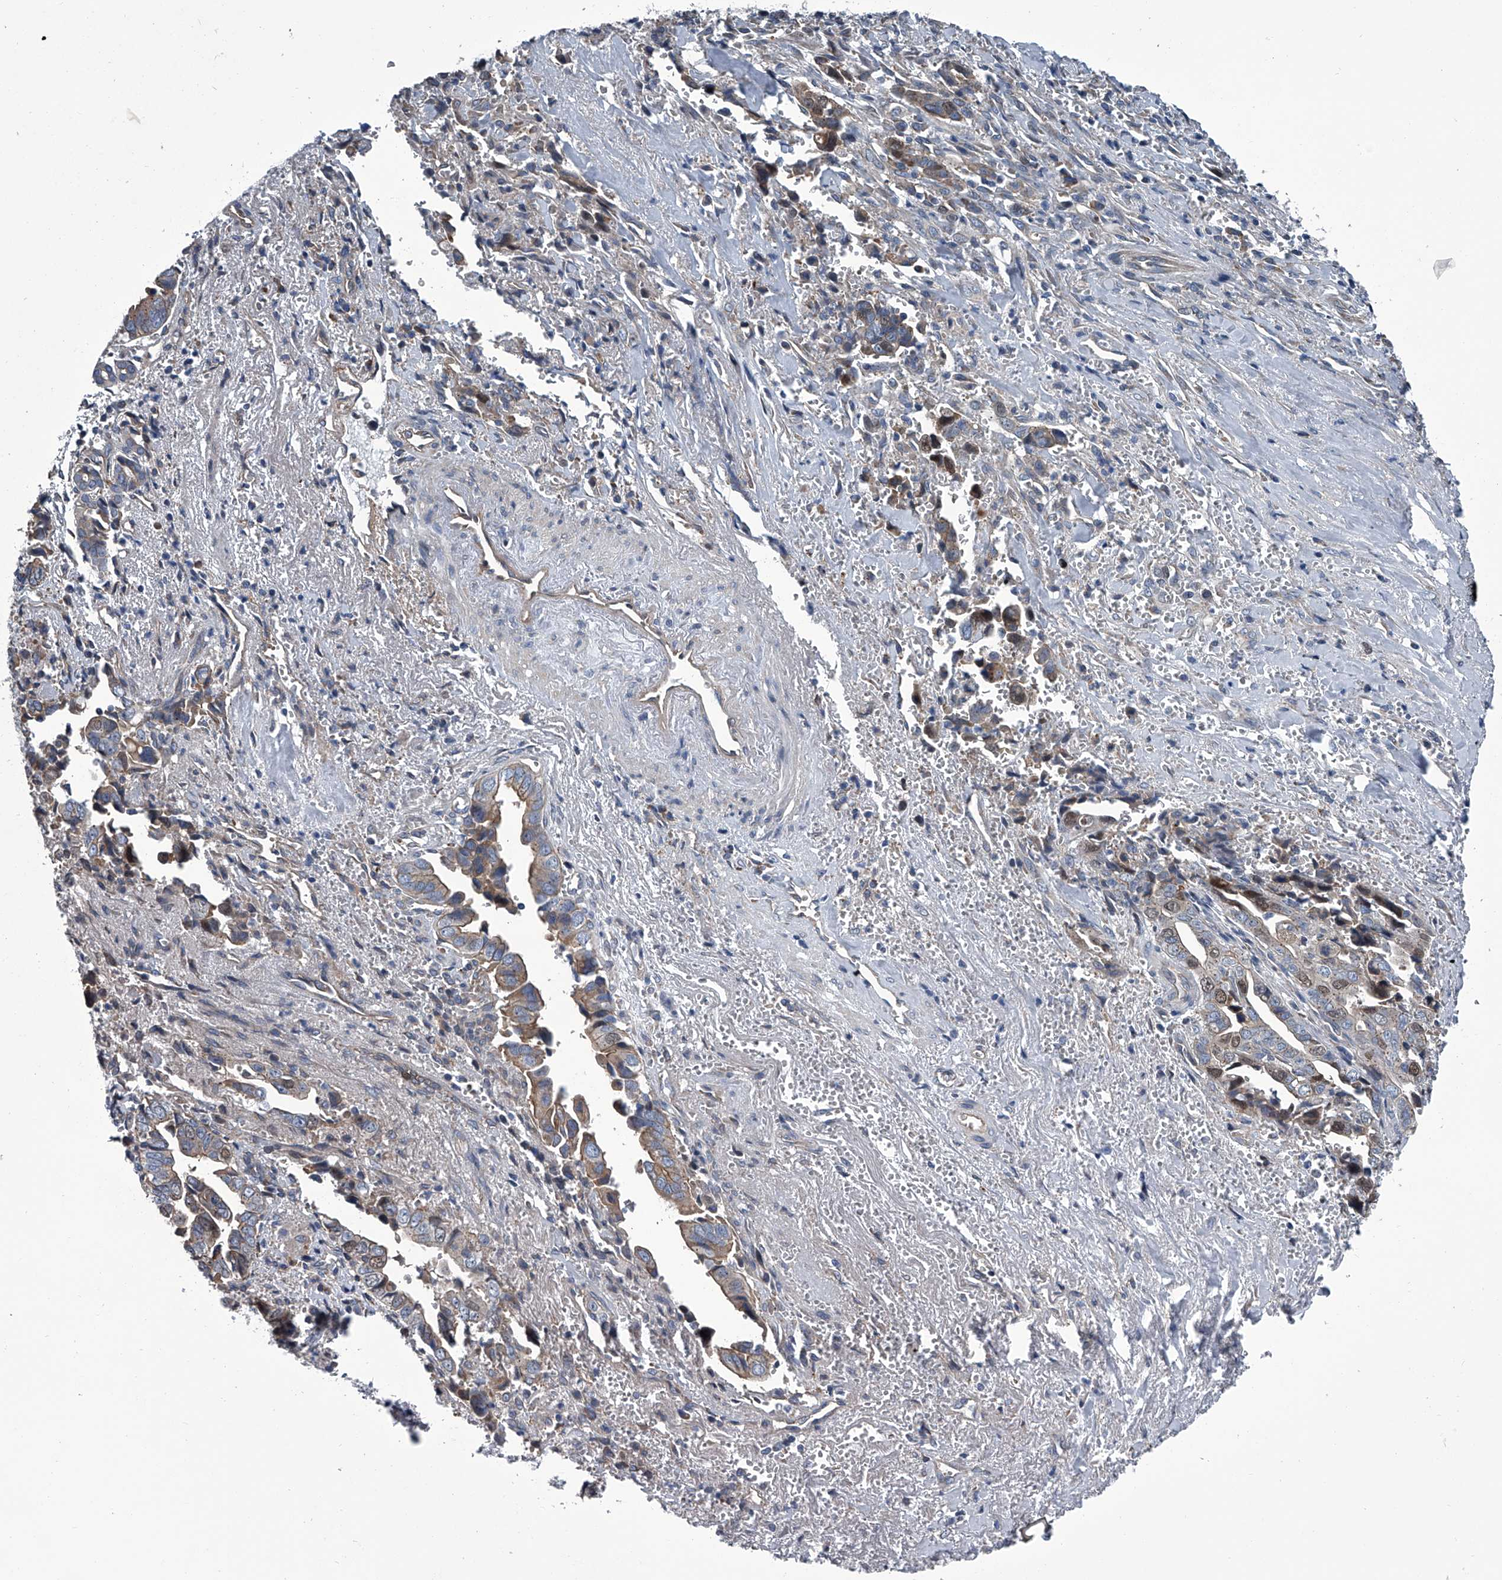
{"staining": {"intensity": "moderate", "quantity": "25%-75%", "location": "cytoplasmic/membranous,nuclear"}, "tissue": "liver cancer", "cell_type": "Tumor cells", "image_type": "cancer", "snomed": [{"axis": "morphology", "description": "Cholangiocarcinoma"}, {"axis": "topography", "description": "Liver"}], "caption": "Liver cancer tissue demonstrates moderate cytoplasmic/membranous and nuclear staining in about 25%-75% of tumor cells Using DAB (brown) and hematoxylin (blue) stains, captured at high magnification using brightfield microscopy.", "gene": "ABCG1", "patient": {"sex": "female", "age": 79}}